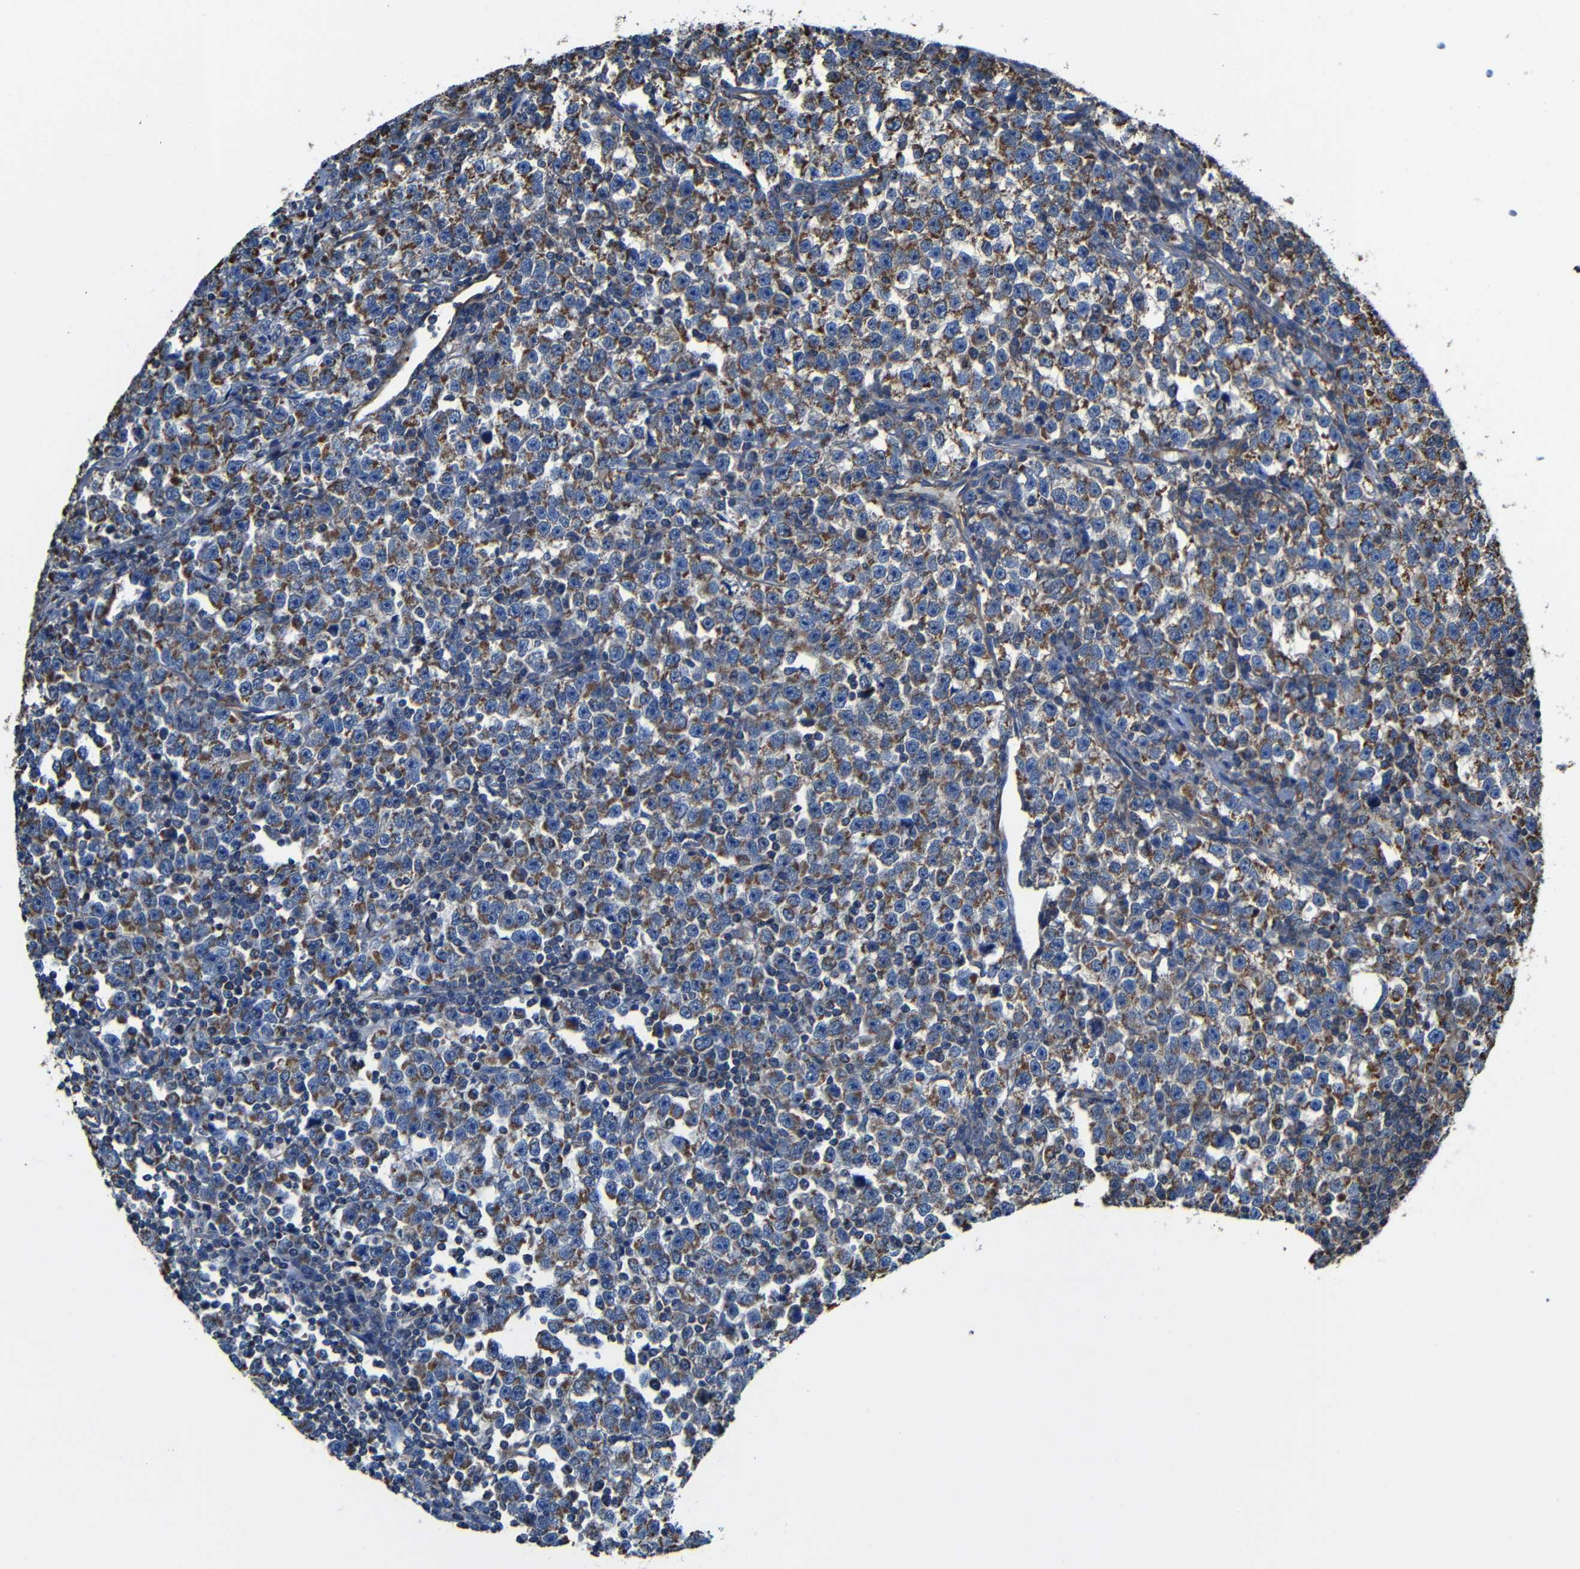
{"staining": {"intensity": "strong", "quantity": ">75%", "location": "cytoplasmic/membranous"}, "tissue": "testis cancer", "cell_type": "Tumor cells", "image_type": "cancer", "snomed": [{"axis": "morphology", "description": "Seminoma, NOS"}, {"axis": "topography", "description": "Testis"}], "caption": "This is a histology image of immunohistochemistry staining of testis seminoma, which shows strong expression in the cytoplasmic/membranous of tumor cells.", "gene": "INTS6L", "patient": {"sex": "male", "age": 43}}